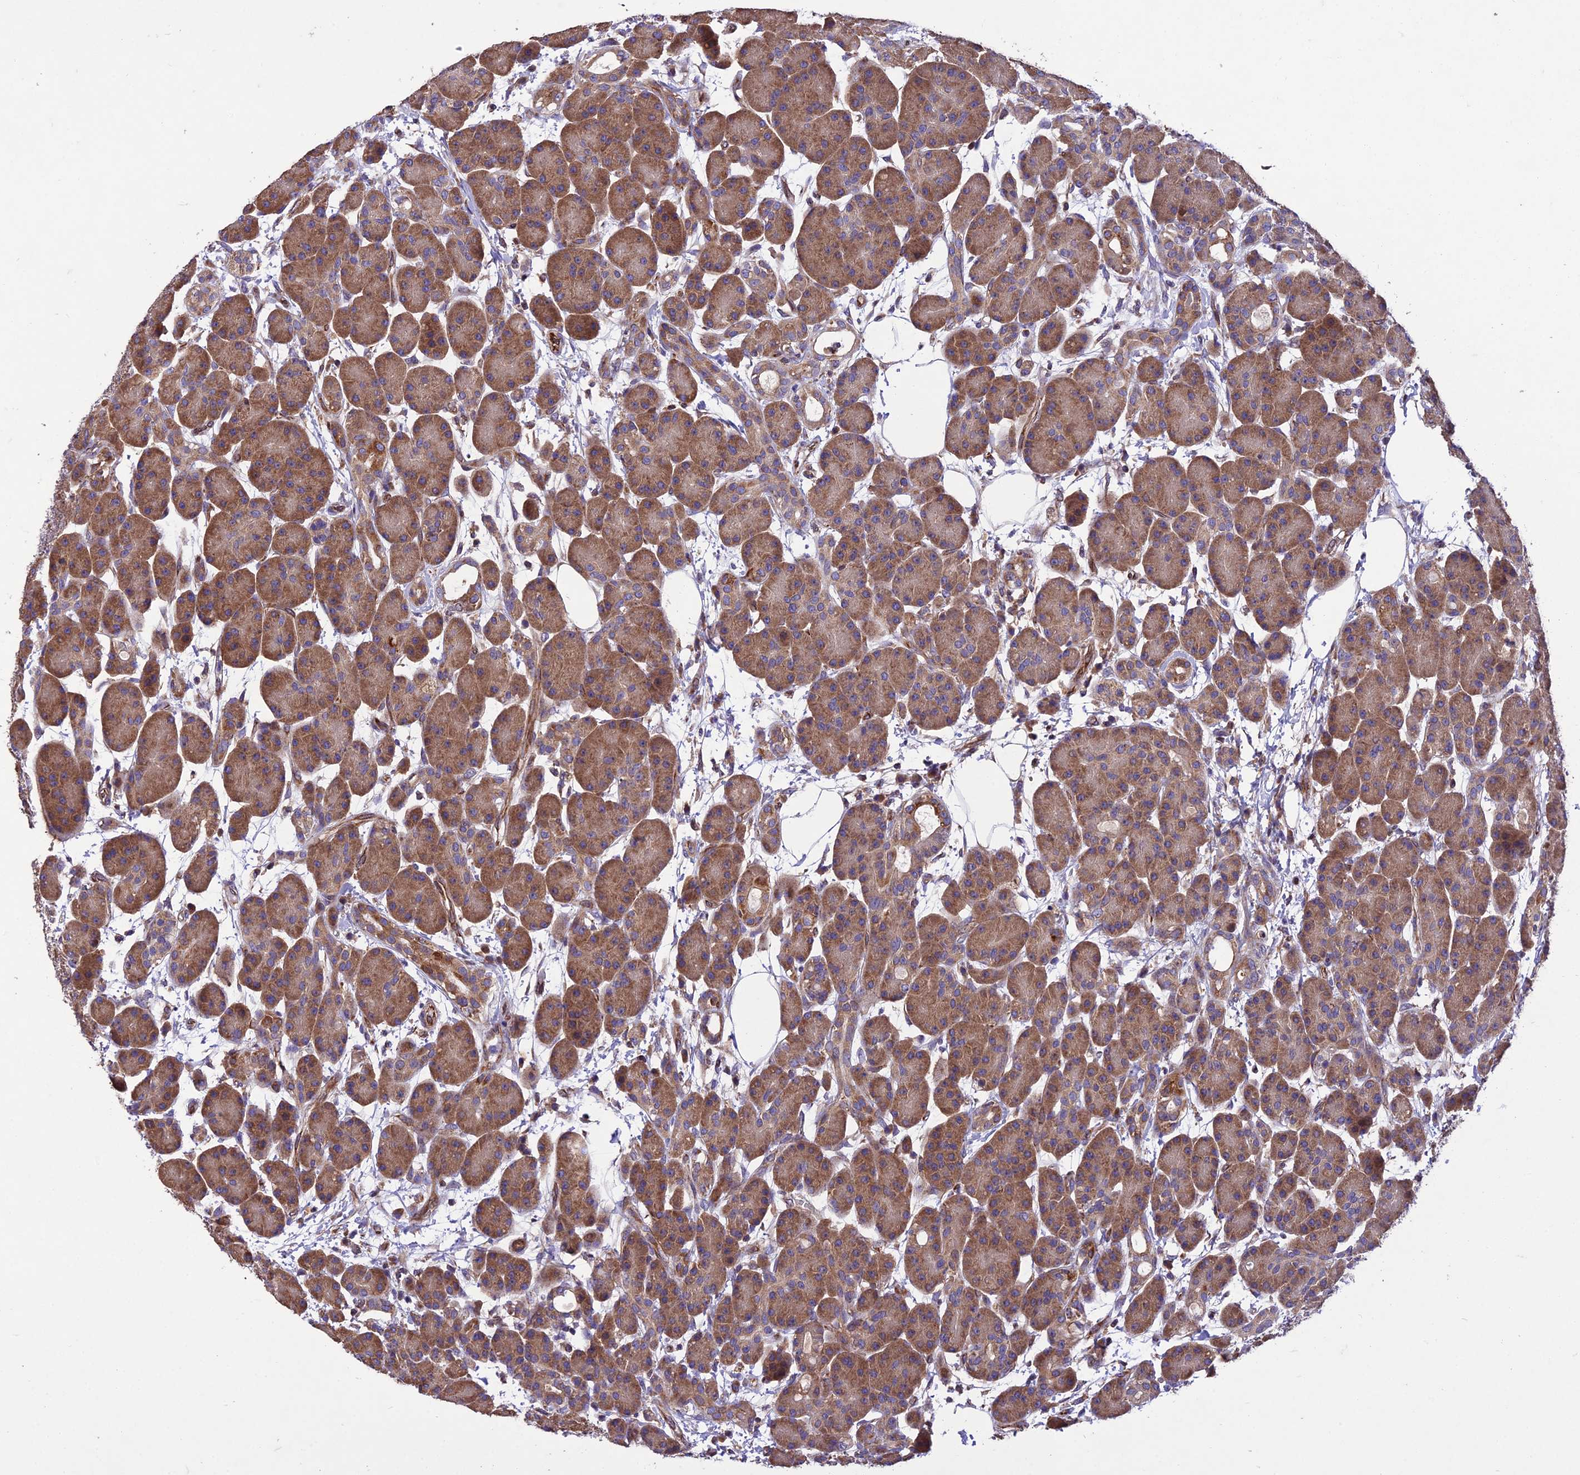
{"staining": {"intensity": "moderate", "quantity": ">75%", "location": "cytoplasmic/membranous"}, "tissue": "pancreas", "cell_type": "Exocrine glandular cells", "image_type": "normal", "snomed": [{"axis": "morphology", "description": "Normal tissue, NOS"}, {"axis": "topography", "description": "Pancreas"}], "caption": "Immunohistochemistry (IHC) (DAB (3,3'-diaminobenzidine)) staining of normal pancreas exhibits moderate cytoplasmic/membranous protein staining in about >75% of exocrine glandular cells. The protein of interest is shown in brown color, while the nuclei are stained blue.", "gene": "GIMAP1", "patient": {"sex": "male", "age": 63}}